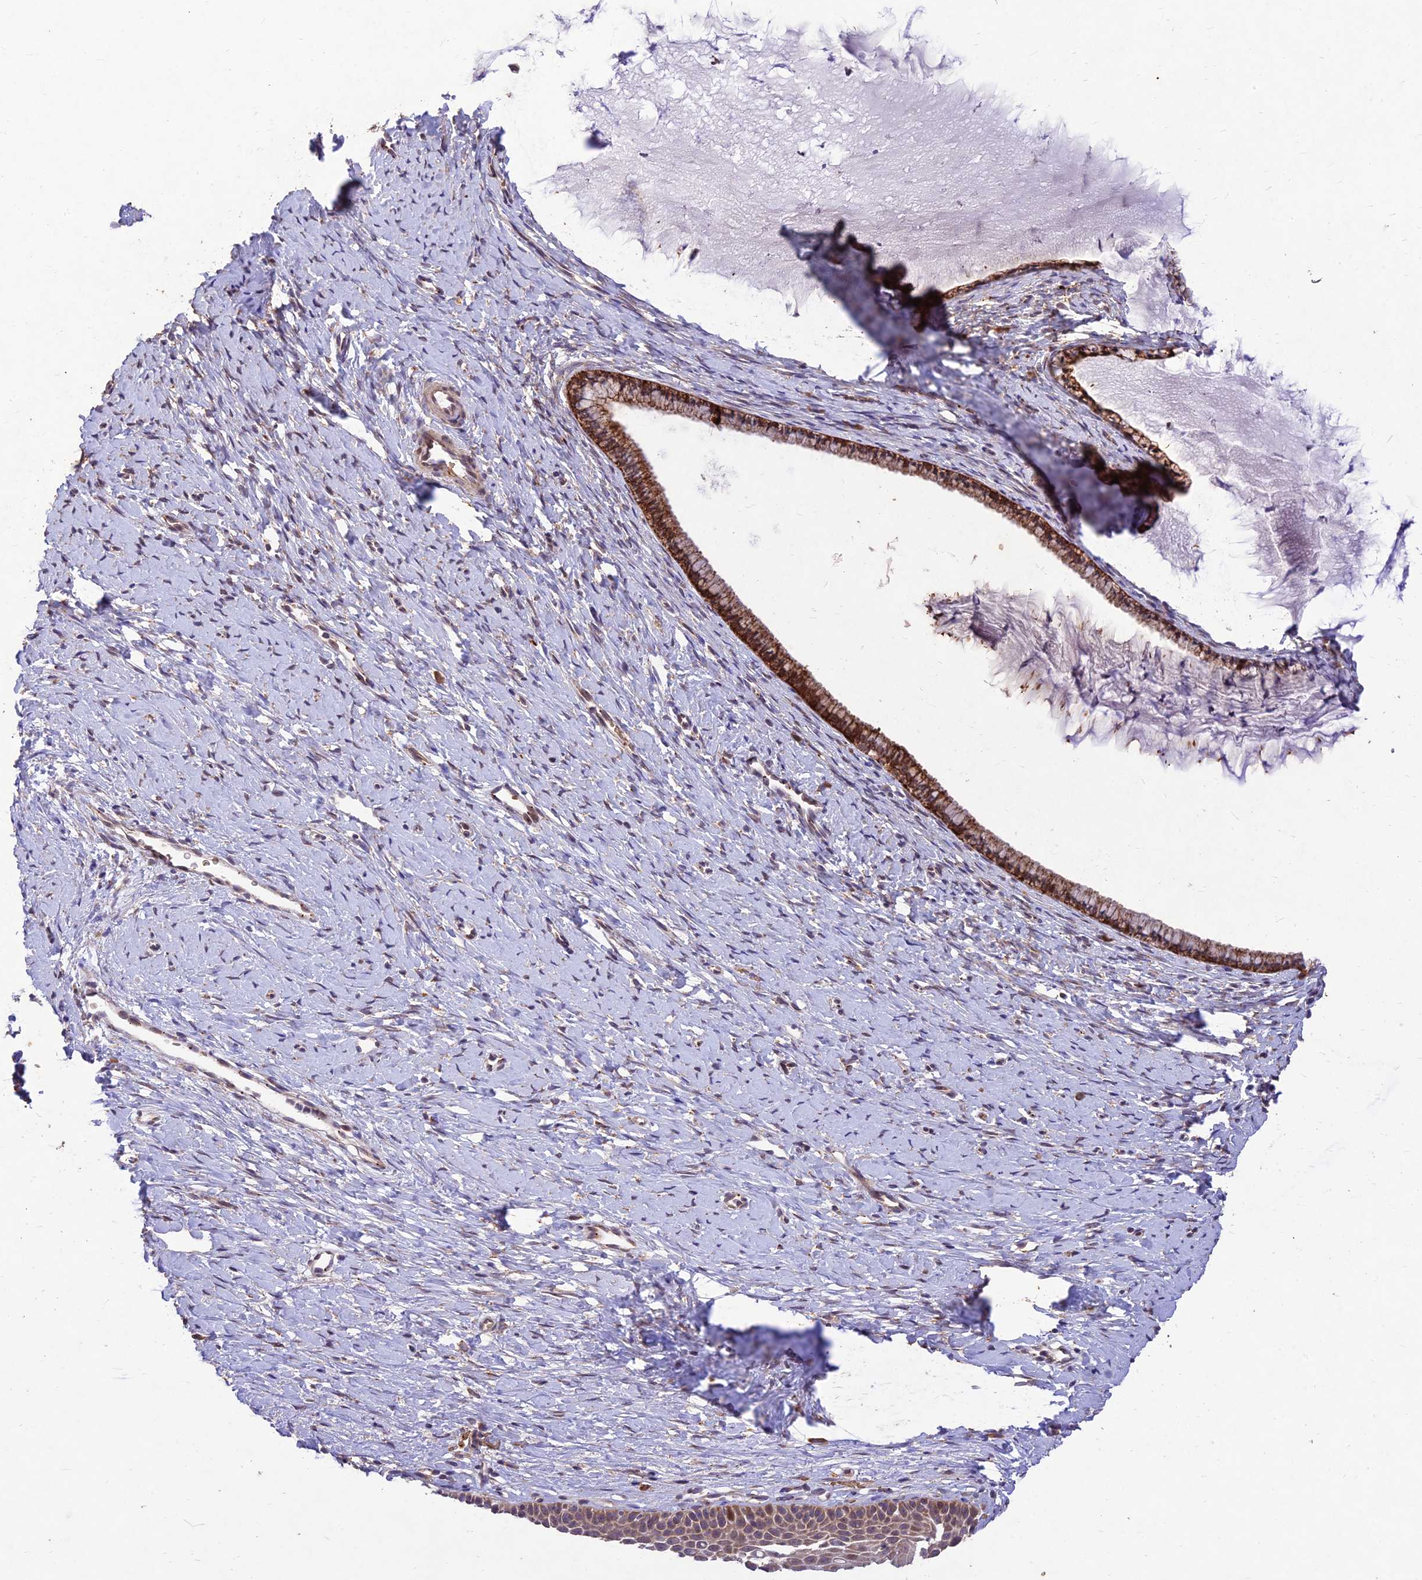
{"staining": {"intensity": "strong", "quantity": ">75%", "location": "cytoplasmic/membranous"}, "tissue": "cervix", "cell_type": "Glandular cells", "image_type": "normal", "snomed": [{"axis": "morphology", "description": "Normal tissue, NOS"}, {"axis": "topography", "description": "Cervix"}], "caption": "Immunohistochemical staining of unremarkable human cervix demonstrates strong cytoplasmic/membranous protein staining in about >75% of glandular cells.", "gene": "PPP1R11", "patient": {"sex": "female", "age": 36}}